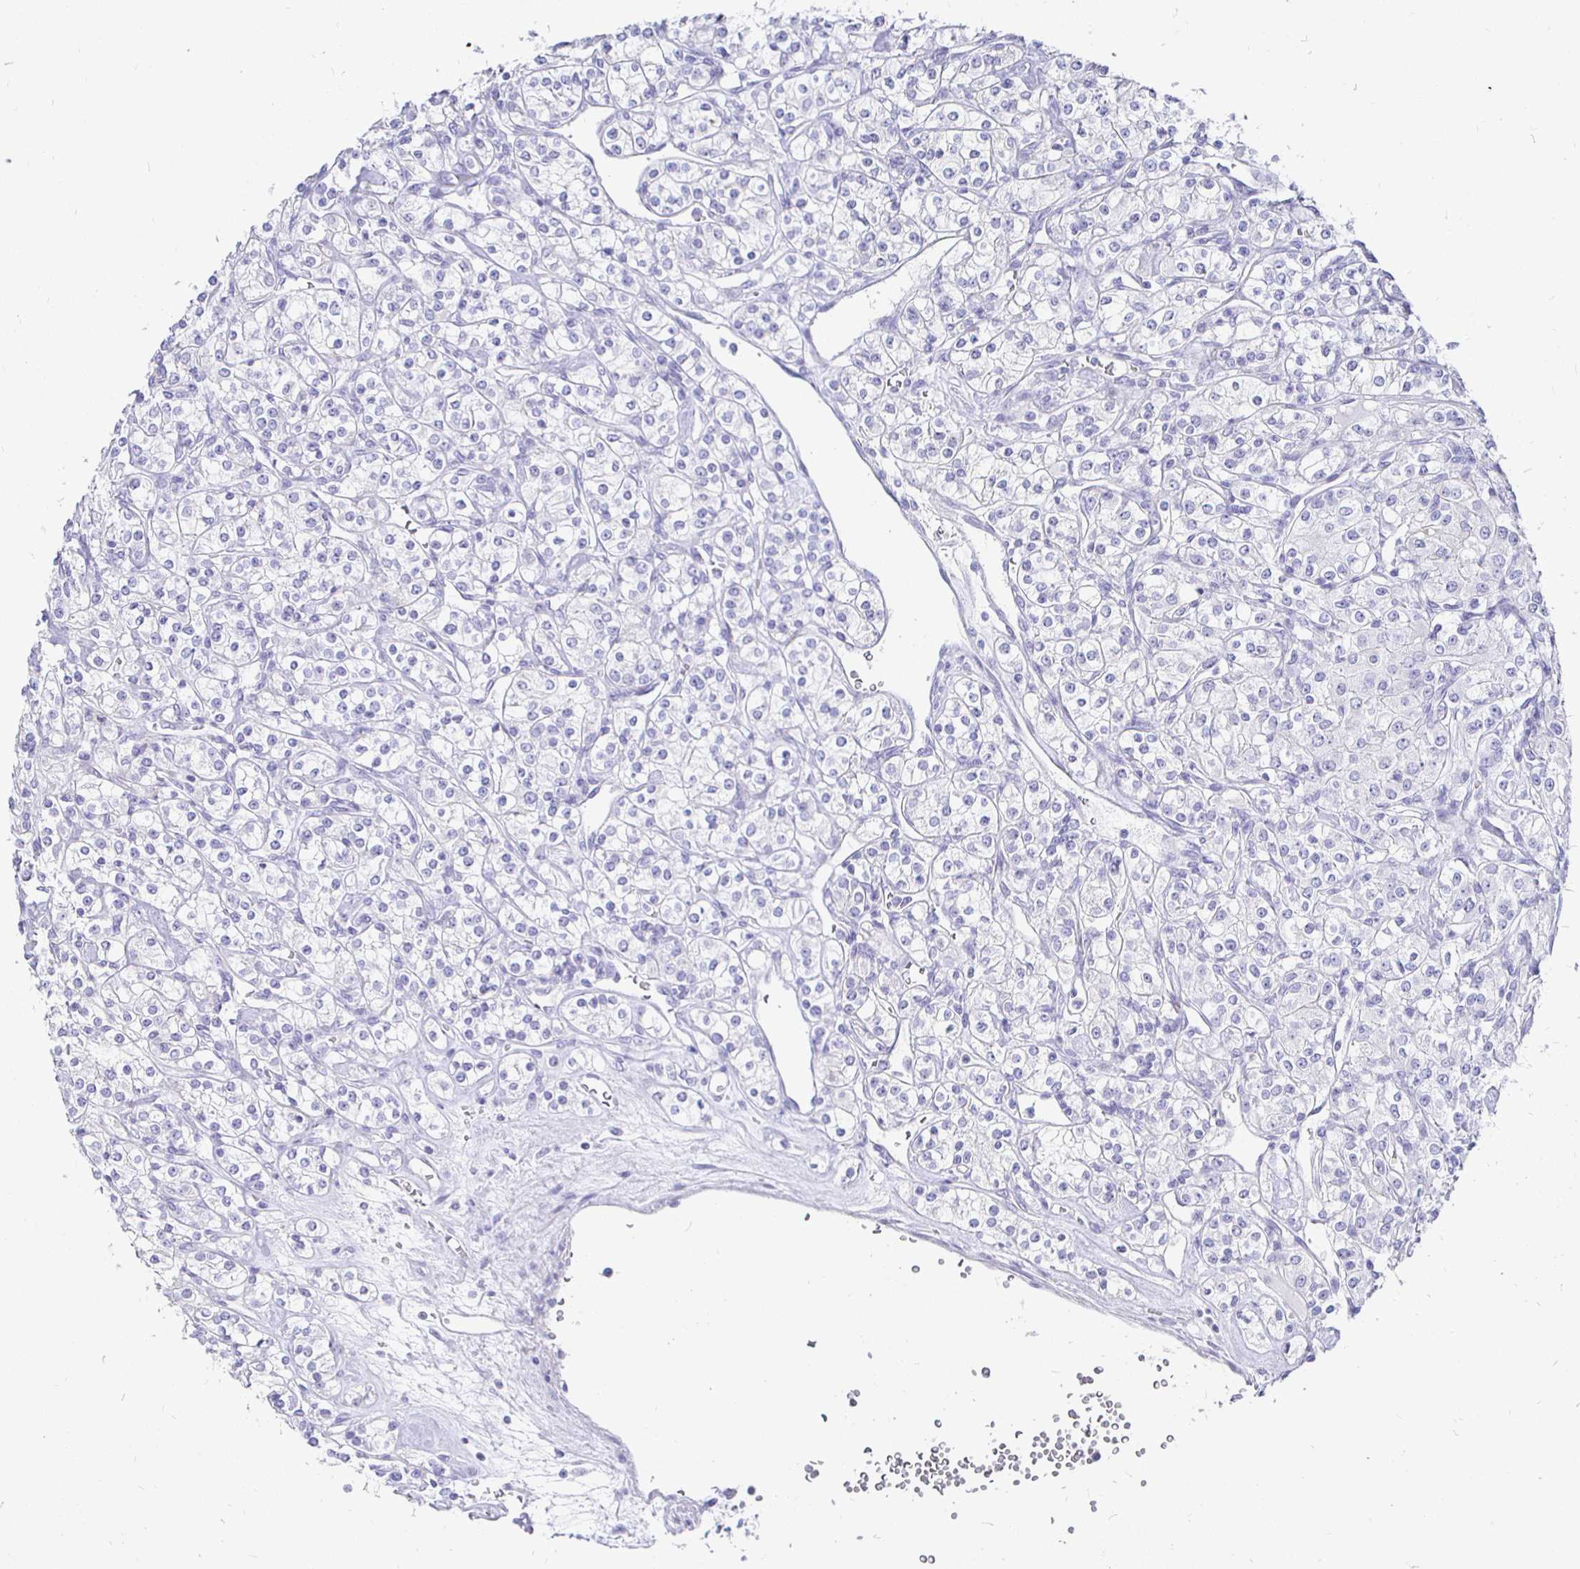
{"staining": {"intensity": "negative", "quantity": "none", "location": "none"}, "tissue": "renal cancer", "cell_type": "Tumor cells", "image_type": "cancer", "snomed": [{"axis": "morphology", "description": "Adenocarcinoma, NOS"}, {"axis": "topography", "description": "Kidney"}], "caption": "Immunohistochemistry (IHC) of human renal cancer (adenocarcinoma) demonstrates no positivity in tumor cells.", "gene": "CR2", "patient": {"sex": "male", "age": 77}}